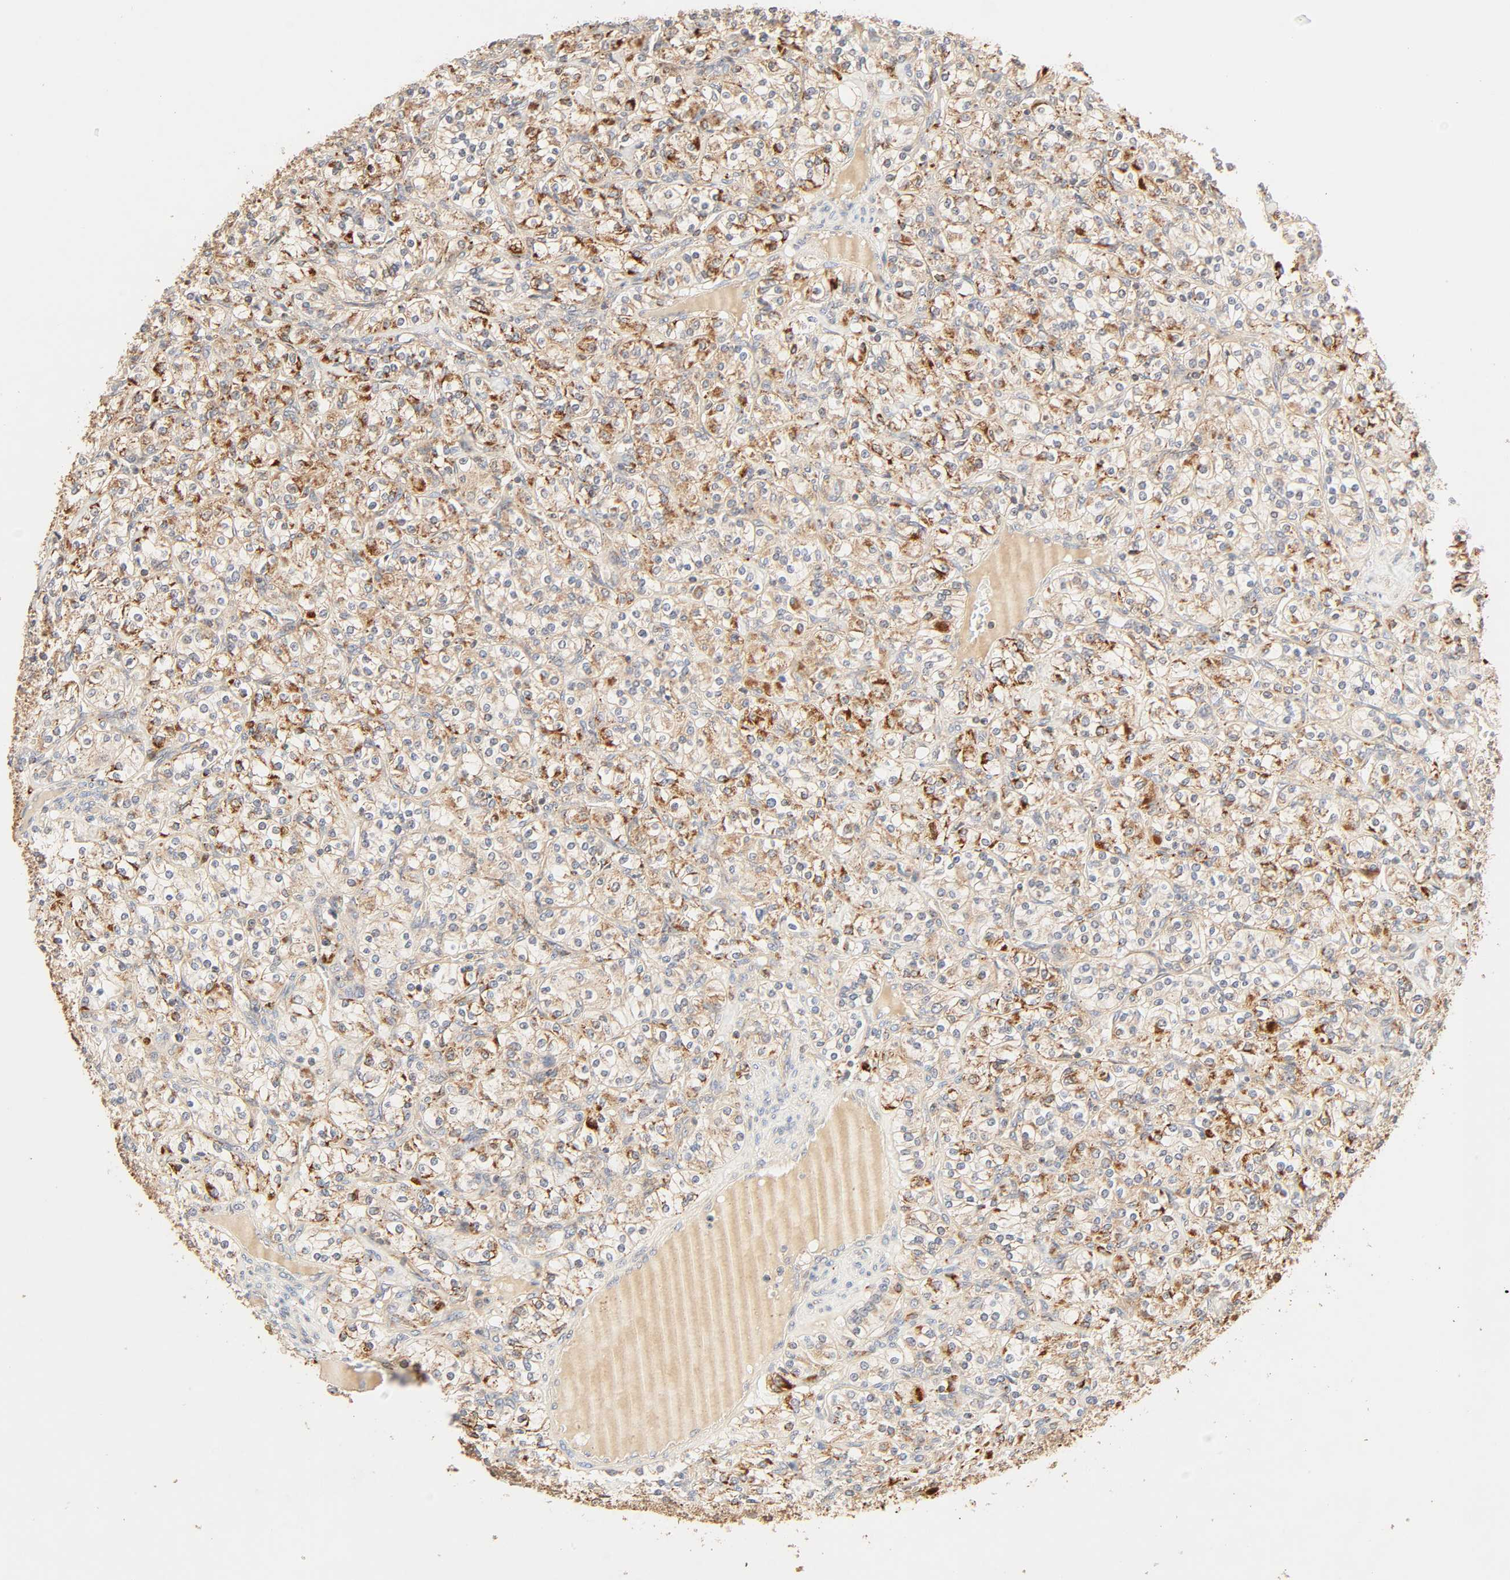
{"staining": {"intensity": "strong", "quantity": ">75%", "location": "cytoplasmic/membranous"}, "tissue": "renal cancer", "cell_type": "Tumor cells", "image_type": "cancer", "snomed": [{"axis": "morphology", "description": "Adenocarcinoma, NOS"}, {"axis": "topography", "description": "Kidney"}], "caption": "Human renal adenocarcinoma stained with a brown dye demonstrates strong cytoplasmic/membranous positive expression in about >75% of tumor cells.", "gene": "MAPK6", "patient": {"sex": "male", "age": 77}}